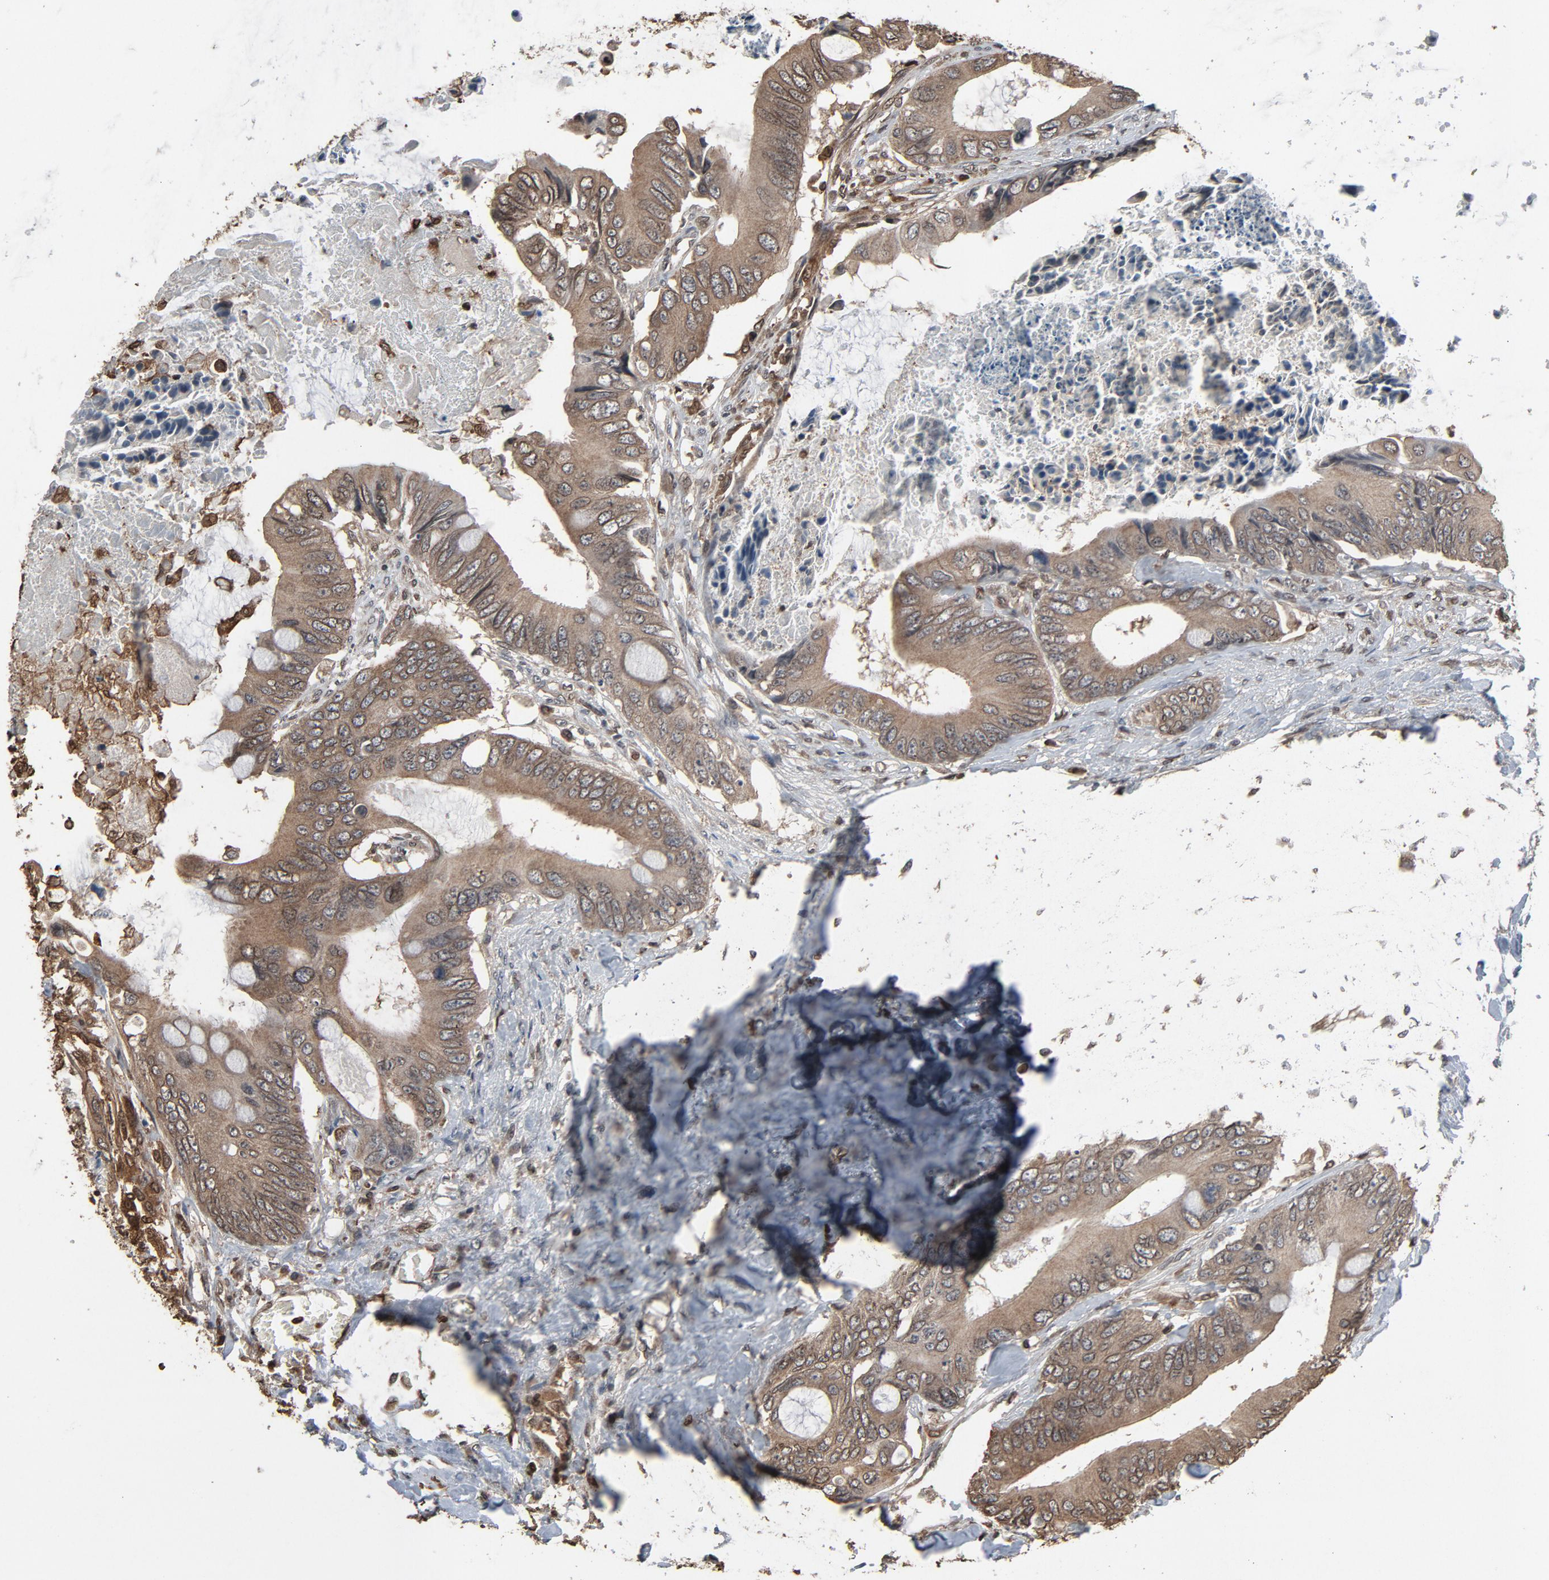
{"staining": {"intensity": "weak", "quantity": ">75%", "location": "cytoplasmic/membranous,nuclear"}, "tissue": "colorectal cancer", "cell_type": "Tumor cells", "image_type": "cancer", "snomed": [{"axis": "morphology", "description": "Normal tissue, NOS"}, {"axis": "morphology", "description": "Adenocarcinoma, NOS"}, {"axis": "topography", "description": "Rectum"}, {"axis": "topography", "description": "Peripheral nerve tissue"}], "caption": "Tumor cells display low levels of weak cytoplasmic/membranous and nuclear positivity in about >75% of cells in colorectal cancer (adenocarcinoma).", "gene": "UBE2D1", "patient": {"sex": "female", "age": 77}}